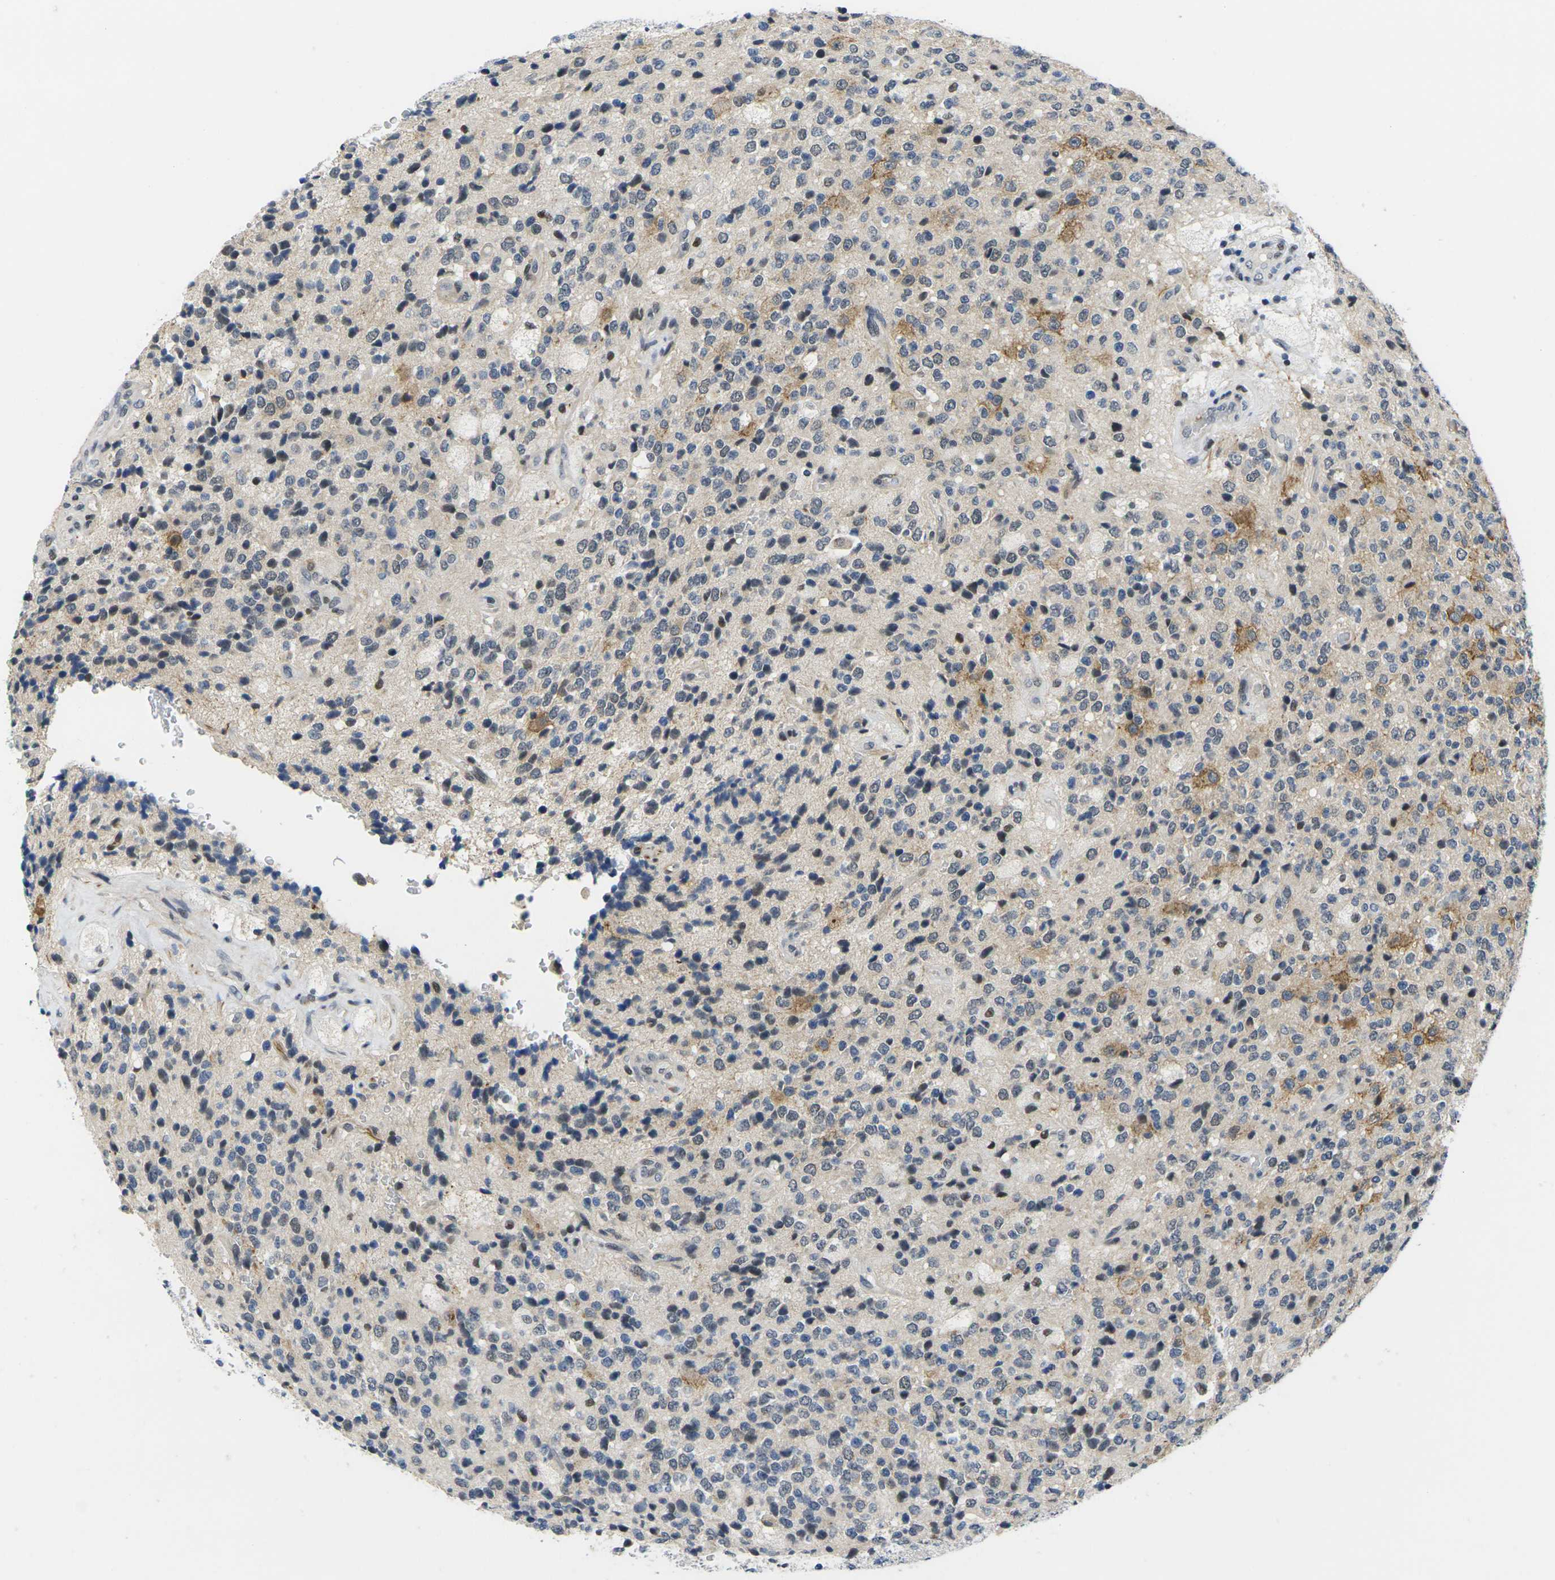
{"staining": {"intensity": "moderate", "quantity": "<25%", "location": "cytoplasmic/membranous,nuclear"}, "tissue": "glioma", "cell_type": "Tumor cells", "image_type": "cancer", "snomed": [{"axis": "morphology", "description": "Glioma, malignant, High grade"}, {"axis": "topography", "description": "pancreas cauda"}], "caption": "An image of glioma stained for a protein shows moderate cytoplasmic/membranous and nuclear brown staining in tumor cells.", "gene": "RBM7", "patient": {"sex": "male", "age": 60}}